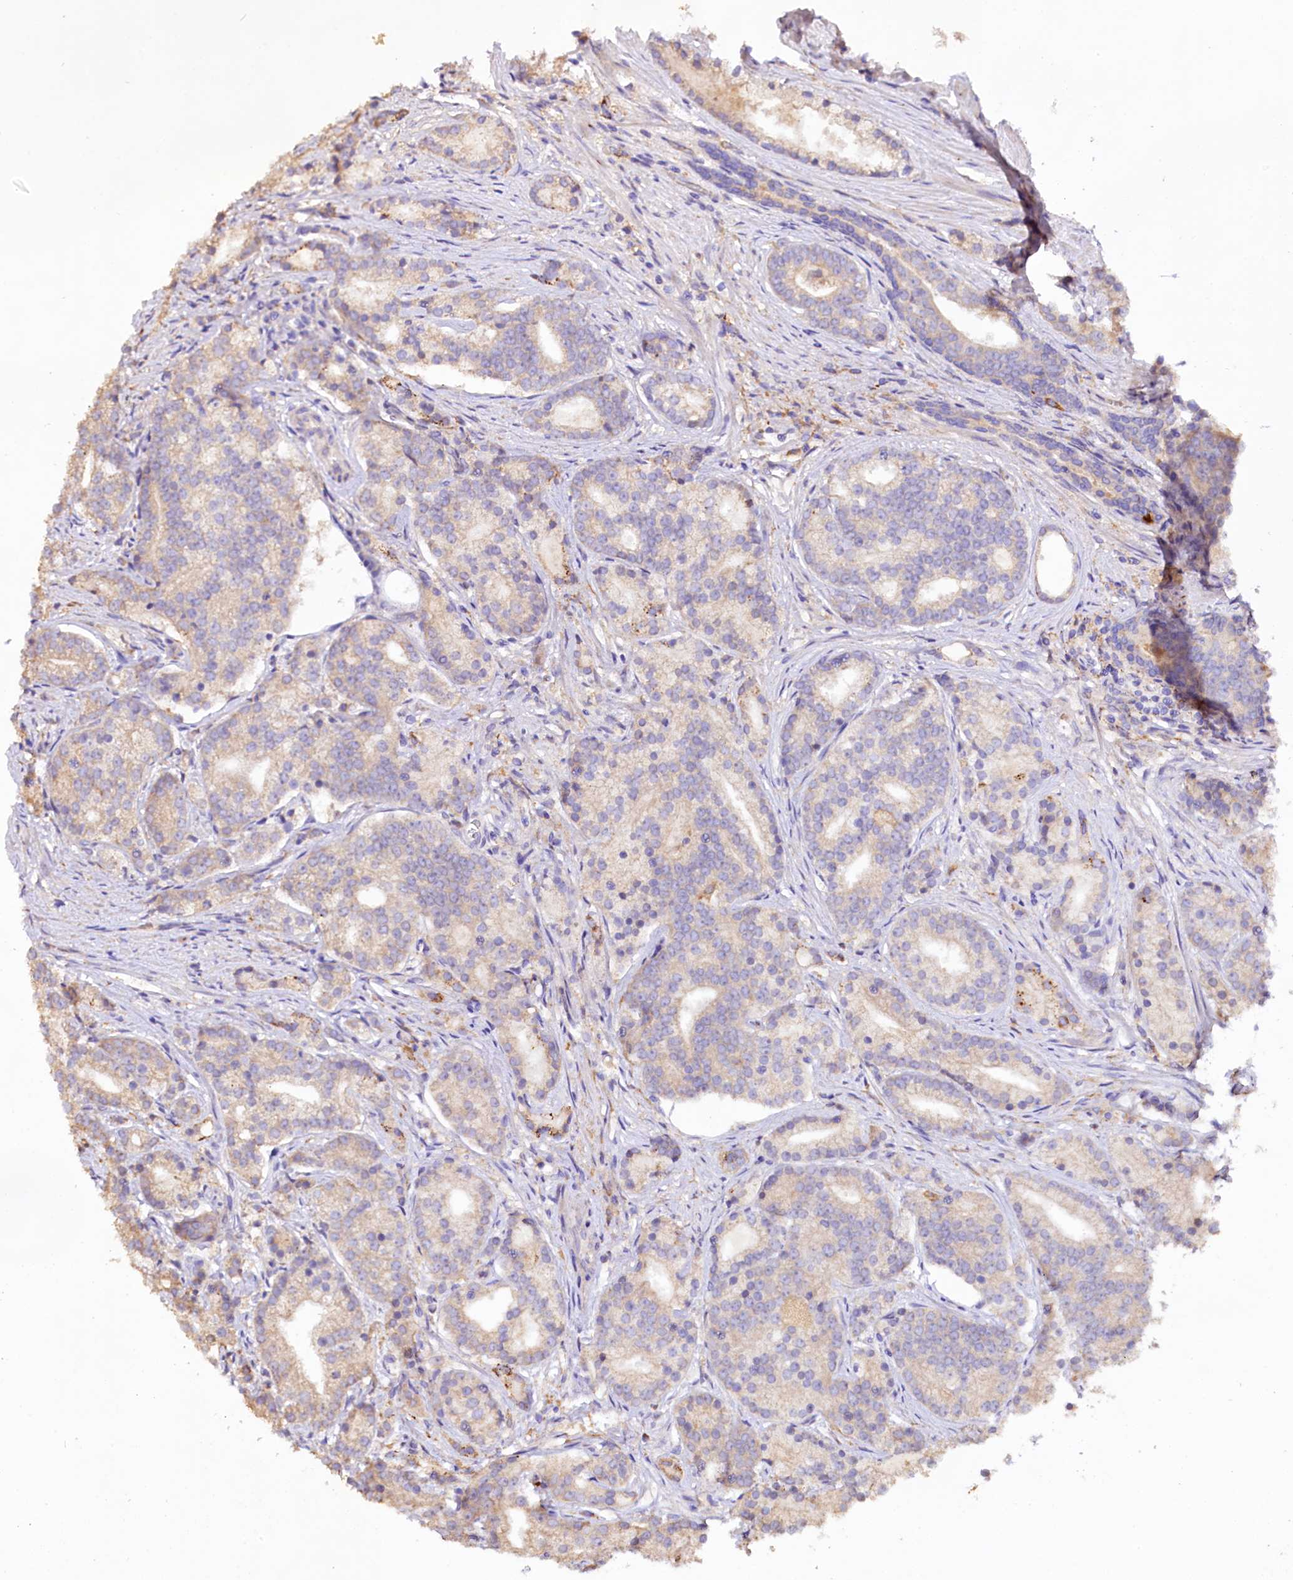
{"staining": {"intensity": "moderate", "quantity": "<25%", "location": "cytoplasmic/membranous"}, "tissue": "prostate cancer", "cell_type": "Tumor cells", "image_type": "cancer", "snomed": [{"axis": "morphology", "description": "Adenocarcinoma, Low grade"}, {"axis": "topography", "description": "Prostate"}], "caption": "The image reveals a brown stain indicating the presence of a protein in the cytoplasmic/membranous of tumor cells in prostate cancer. (DAB = brown stain, brightfield microscopy at high magnification).", "gene": "DMXL2", "patient": {"sex": "male", "age": 71}}